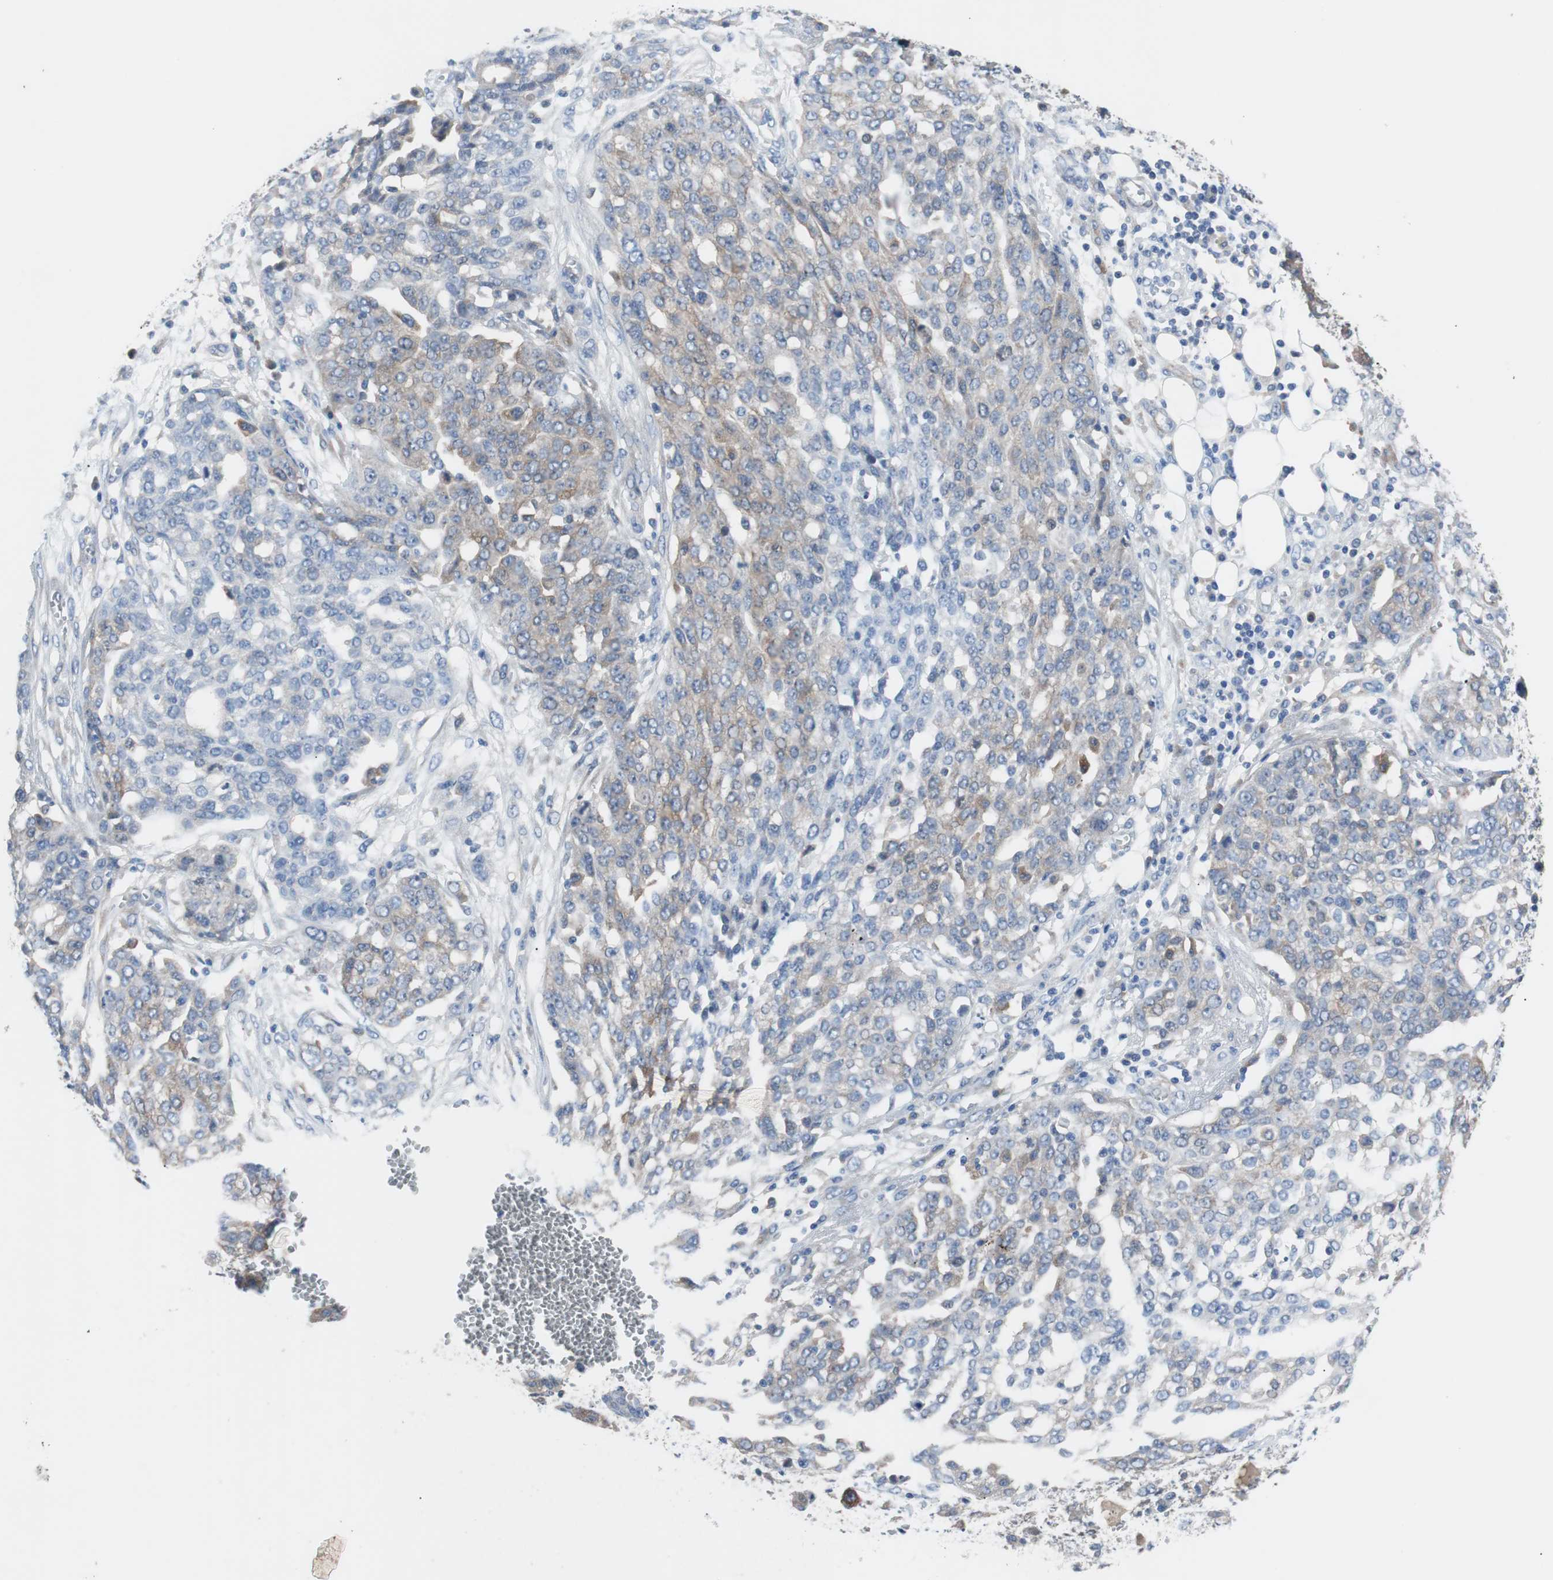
{"staining": {"intensity": "weak", "quantity": "25%-75%", "location": "cytoplasmic/membranous"}, "tissue": "ovarian cancer", "cell_type": "Tumor cells", "image_type": "cancer", "snomed": [{"axis": "morphology", "description": "Cystadenocarcinoma, serous, NOS"}, {"axis": "topography", "description": "Soft tissue"}, {"axis": "topography", "description": "Ovary"}], "caption": "Ovarian serous cystadenocarcinoma stained with DAB IHC displays low levels of weak cytoplasmic/membranous expression in about 25%-75% of tumor cells.", "gene": "EEF2K", "patient": {"sex": "female", "age": 57}}